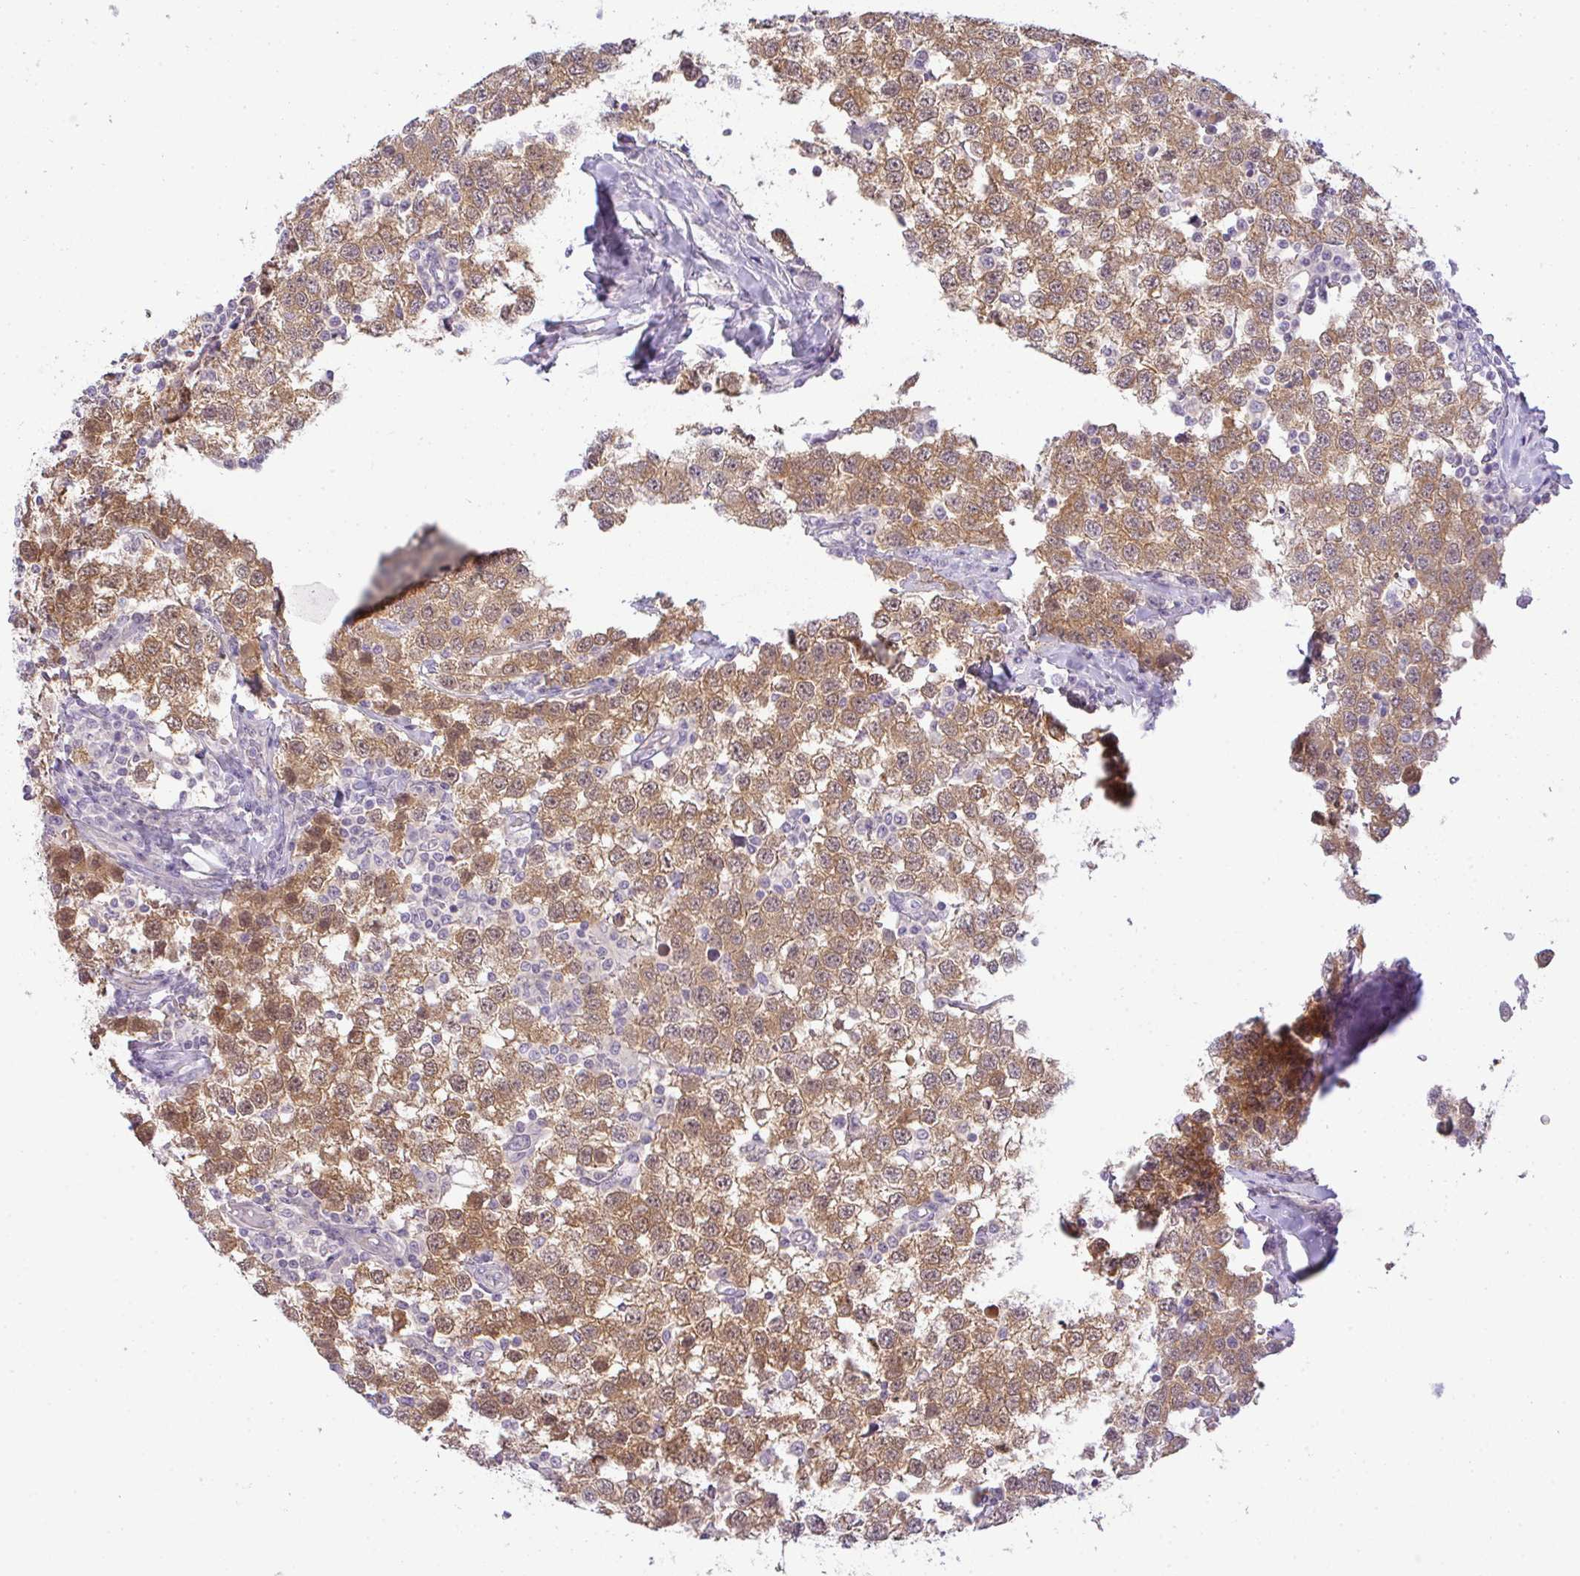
{"staining": {"intensity": "moderate", "quantity": ">75%", "location": "cytoplasmic/membranous"}, "tissue": "testis cancer", "cell_type": "Tumor cells", "image_type": "cancer", "snomed": [{"axis": "morphology", "description": "Seminoma, NOS"}, {"axis": "topography", "description": "Testis"}], "caption": "Brown immunohistochemical staining in human testis seminoma reveals moderate cytoplasmic/membranous positivity in approximately >75% of tumor cells. Nuclei are stained in blue.", "gene": "CSE1L", "patient": {"sex": "male", "age": 34}}